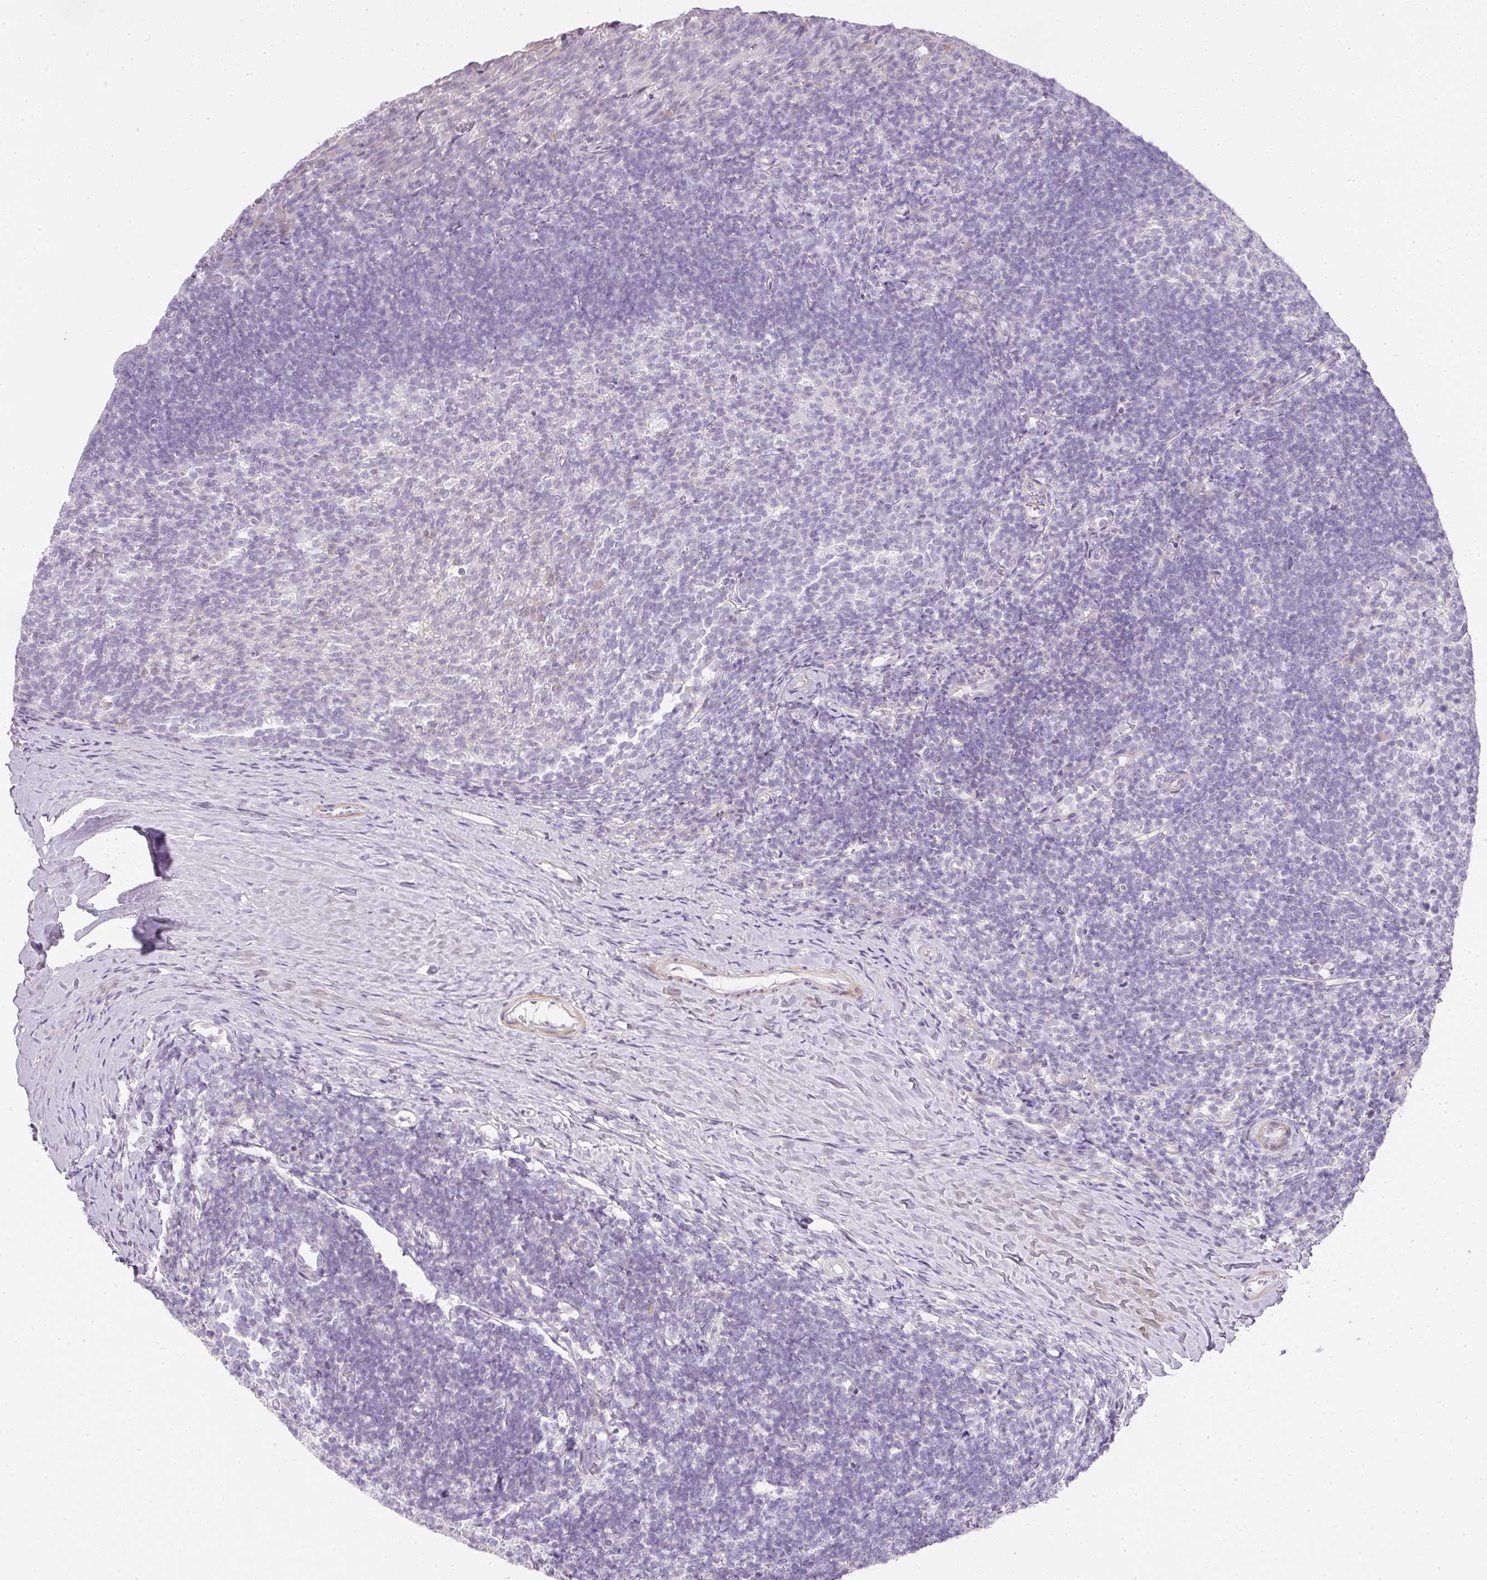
{"staining": {"intensity": "negative", "quantity": "none", "location": "none"}, "tissue": "tonsil", "cell_type": "Germinal center cells", "image_type": "normal", "snomed": [{"axis": "morphology", "description": "Normal tissue, NOS"}, {"axis": "topography", "description": "Tonsil"}], "caption": "High power microscopy histopathology image of an IHC micrograph of benign tonsil, revealing no significant staining in germinal center cells.", "gene": "RAX2", "patient": {"sex": "female", "age": 10}}